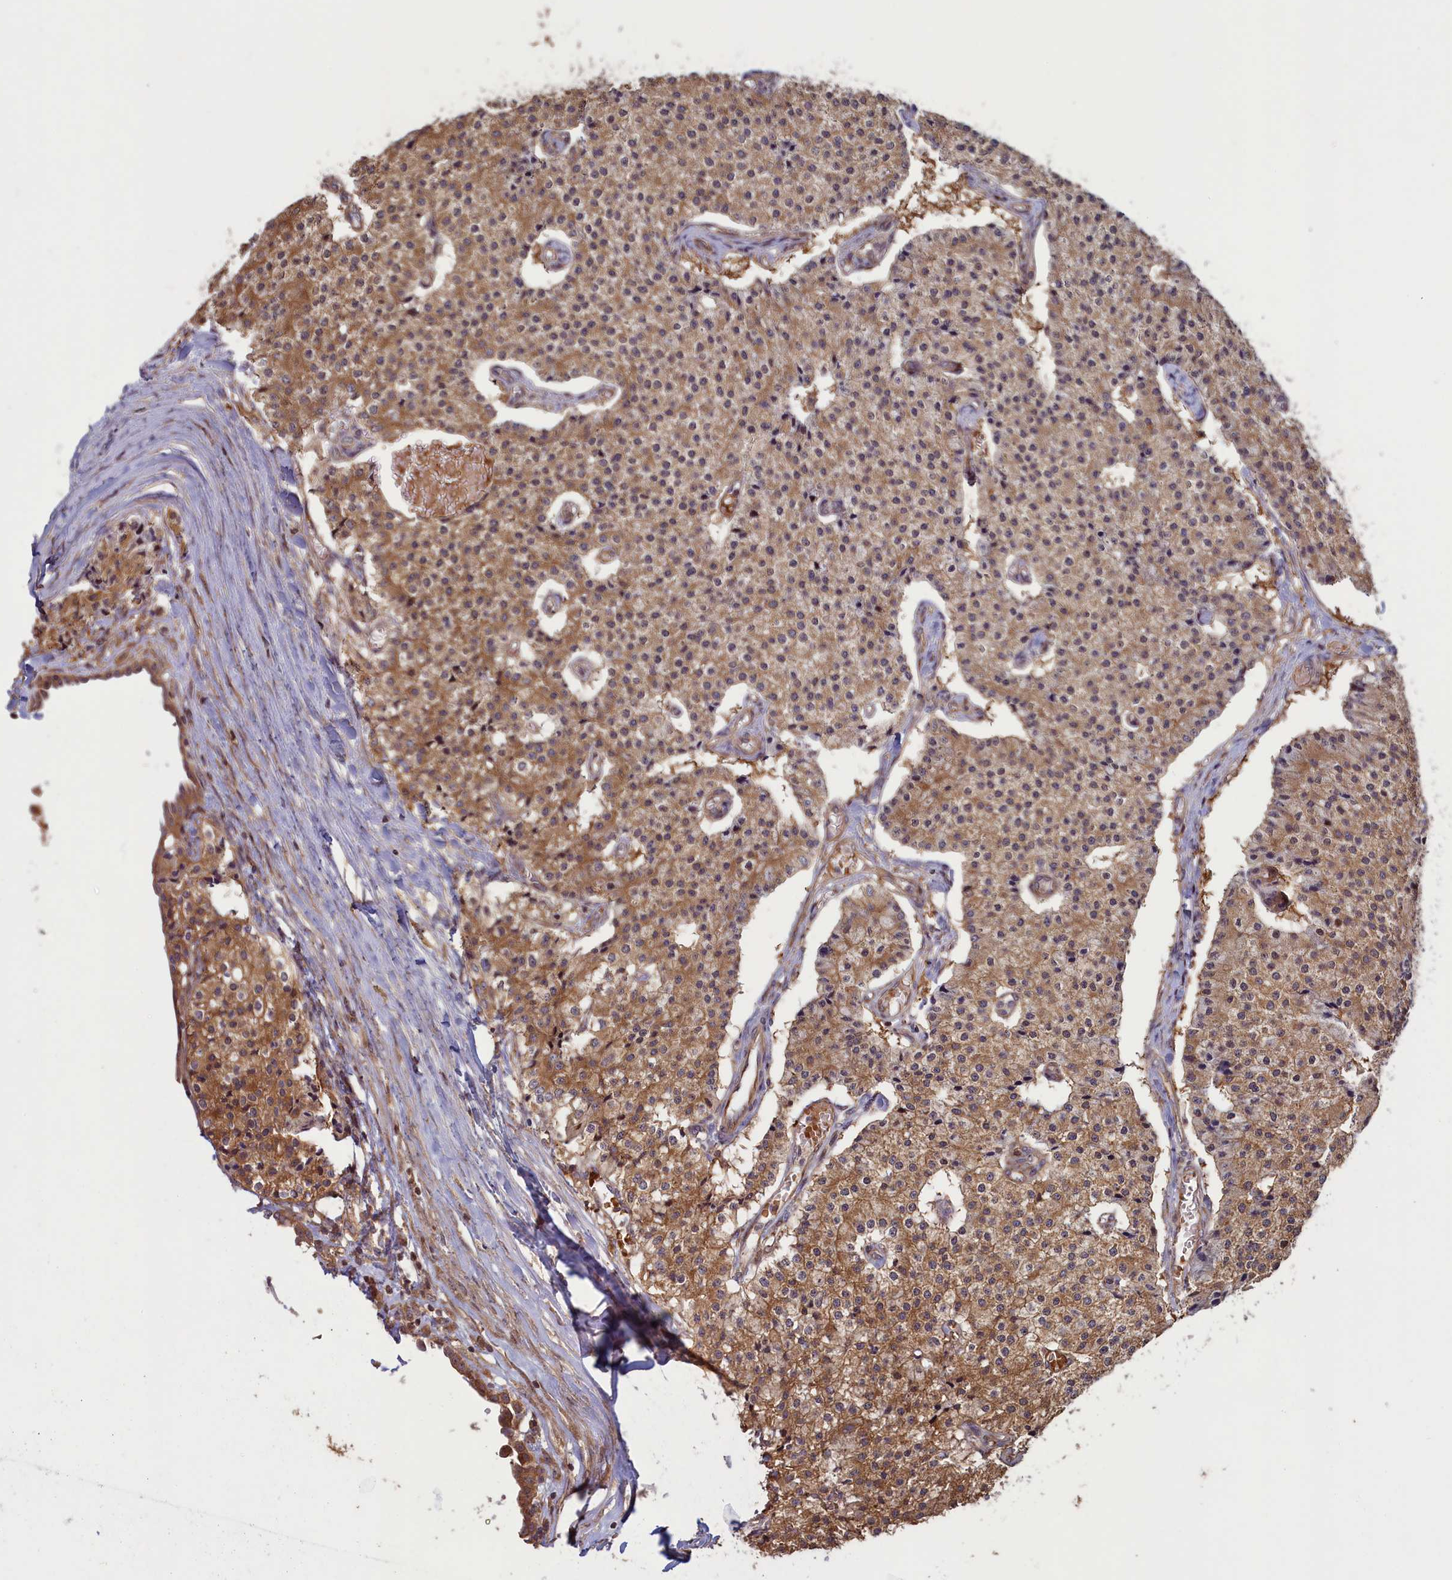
{"staining": {"intensity": "moderate", "quantity": ">75%", "location": "cytoplasmic/membranous"}, "tissue": "carcinoid", "cell_type": "Tumor cells", "image_type": "cancer", "snomed": [{"axis": "morphology", "description": "Carcinoid, malignant, NOS"}, {"axis": "topography", "description": "Colon"}], "caption": "Carcinoid stained for a protein (brown) shows moderate cytoplasmic/membranous positive staining in about >75% of tumor cells.", "gene": "CIAO2B", "patient": {"sex": "female", "age": 52}}